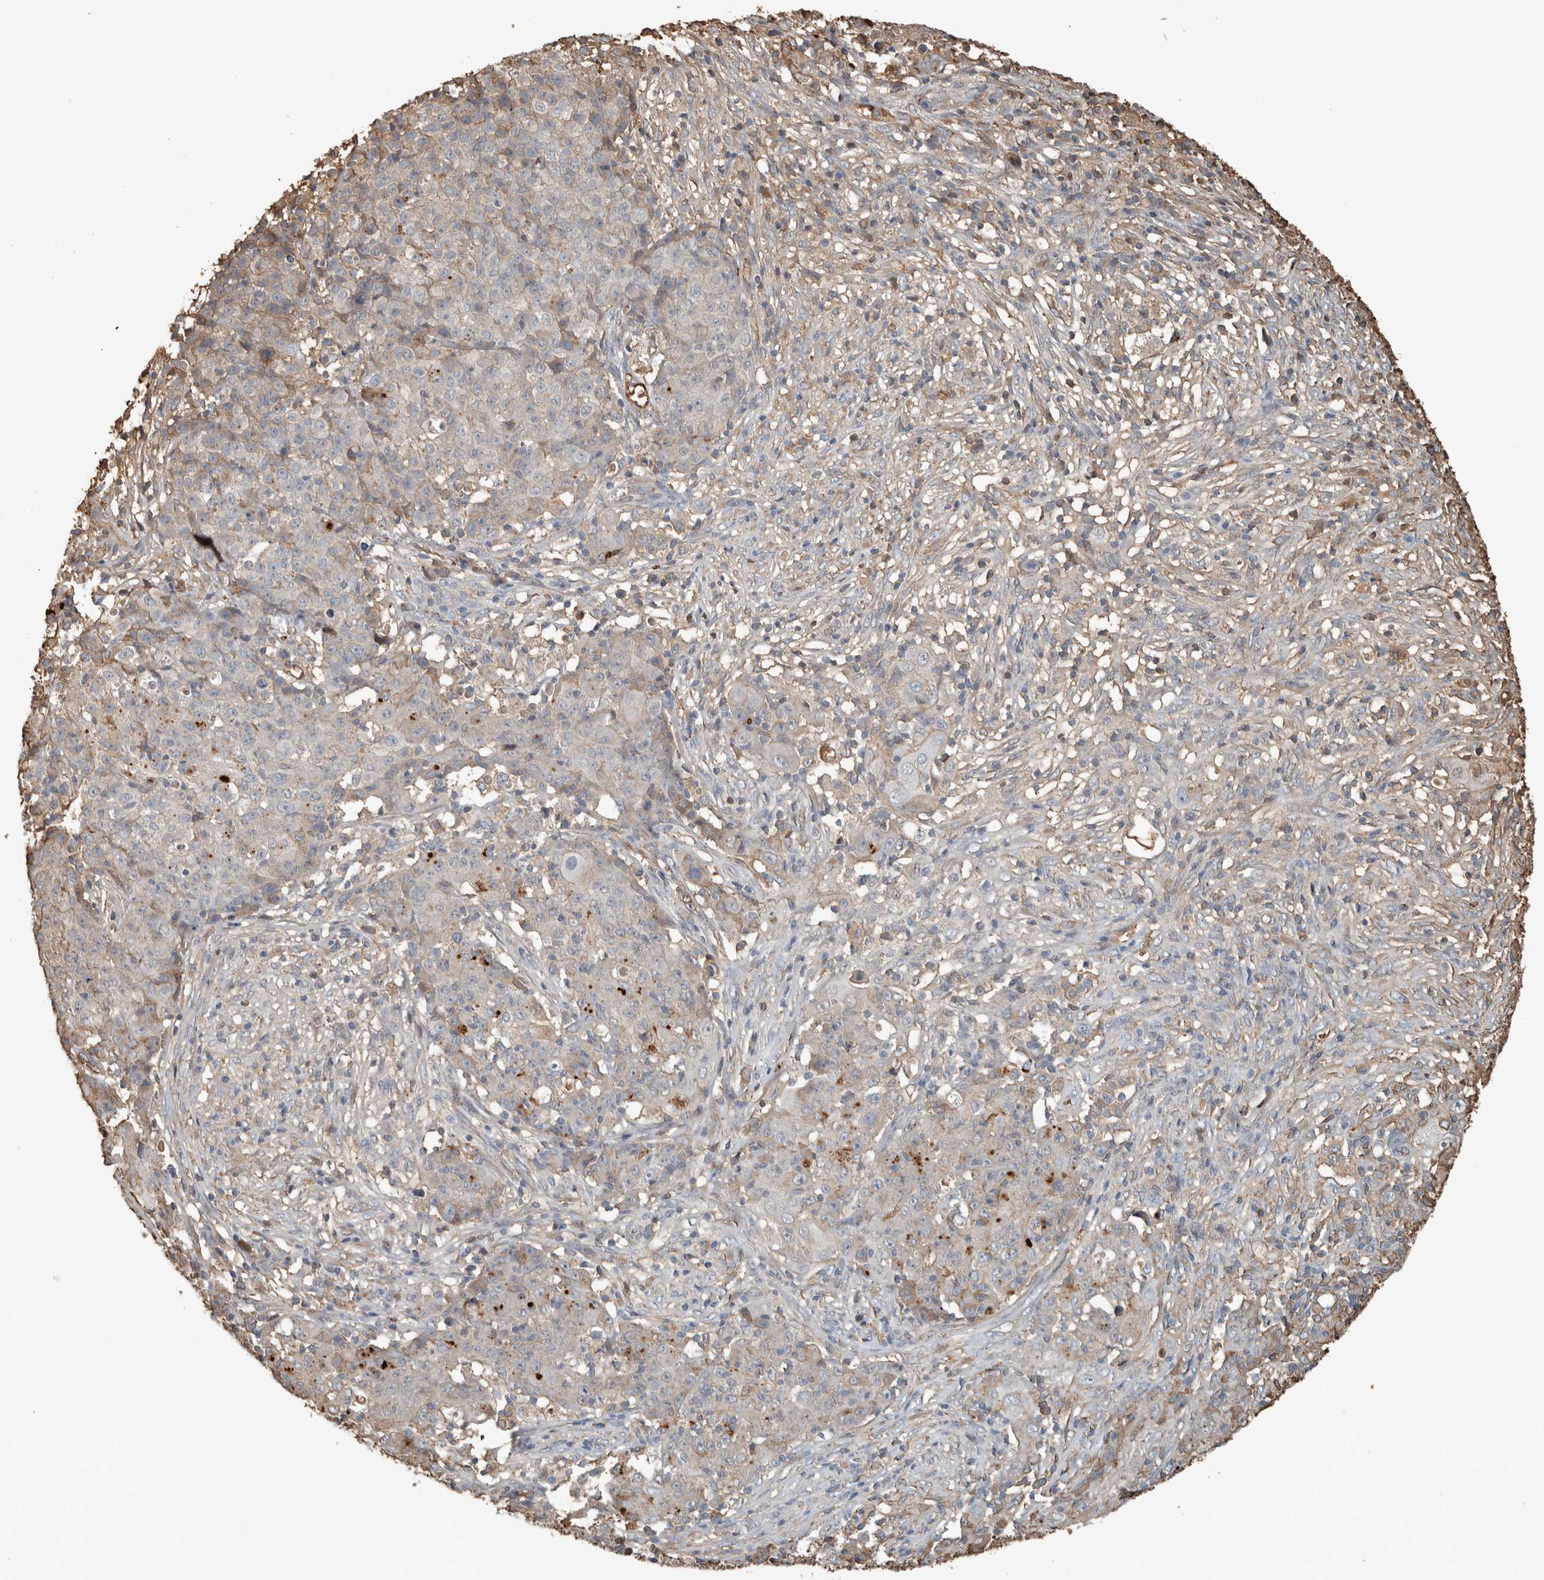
{"staining": {"intensity": "weak", "quantity": "<25%", "location": "cytoplasmic/membranous"}, "tissue": "ovarian cancer", "cell_type": "Tumor cells", "image_type": "cancer", "snomed": [{"axis": "morphology", "description": "Carcinoma, endometroid"}, {"axis": "topography", "description": "Ovary"}], "caption": "Protein analysis of endometroid carcinoma (ovarian) shows no significant expression in tumor cells.", "gene": "USP34", "patient": {"sex": "female", "age": 42}}